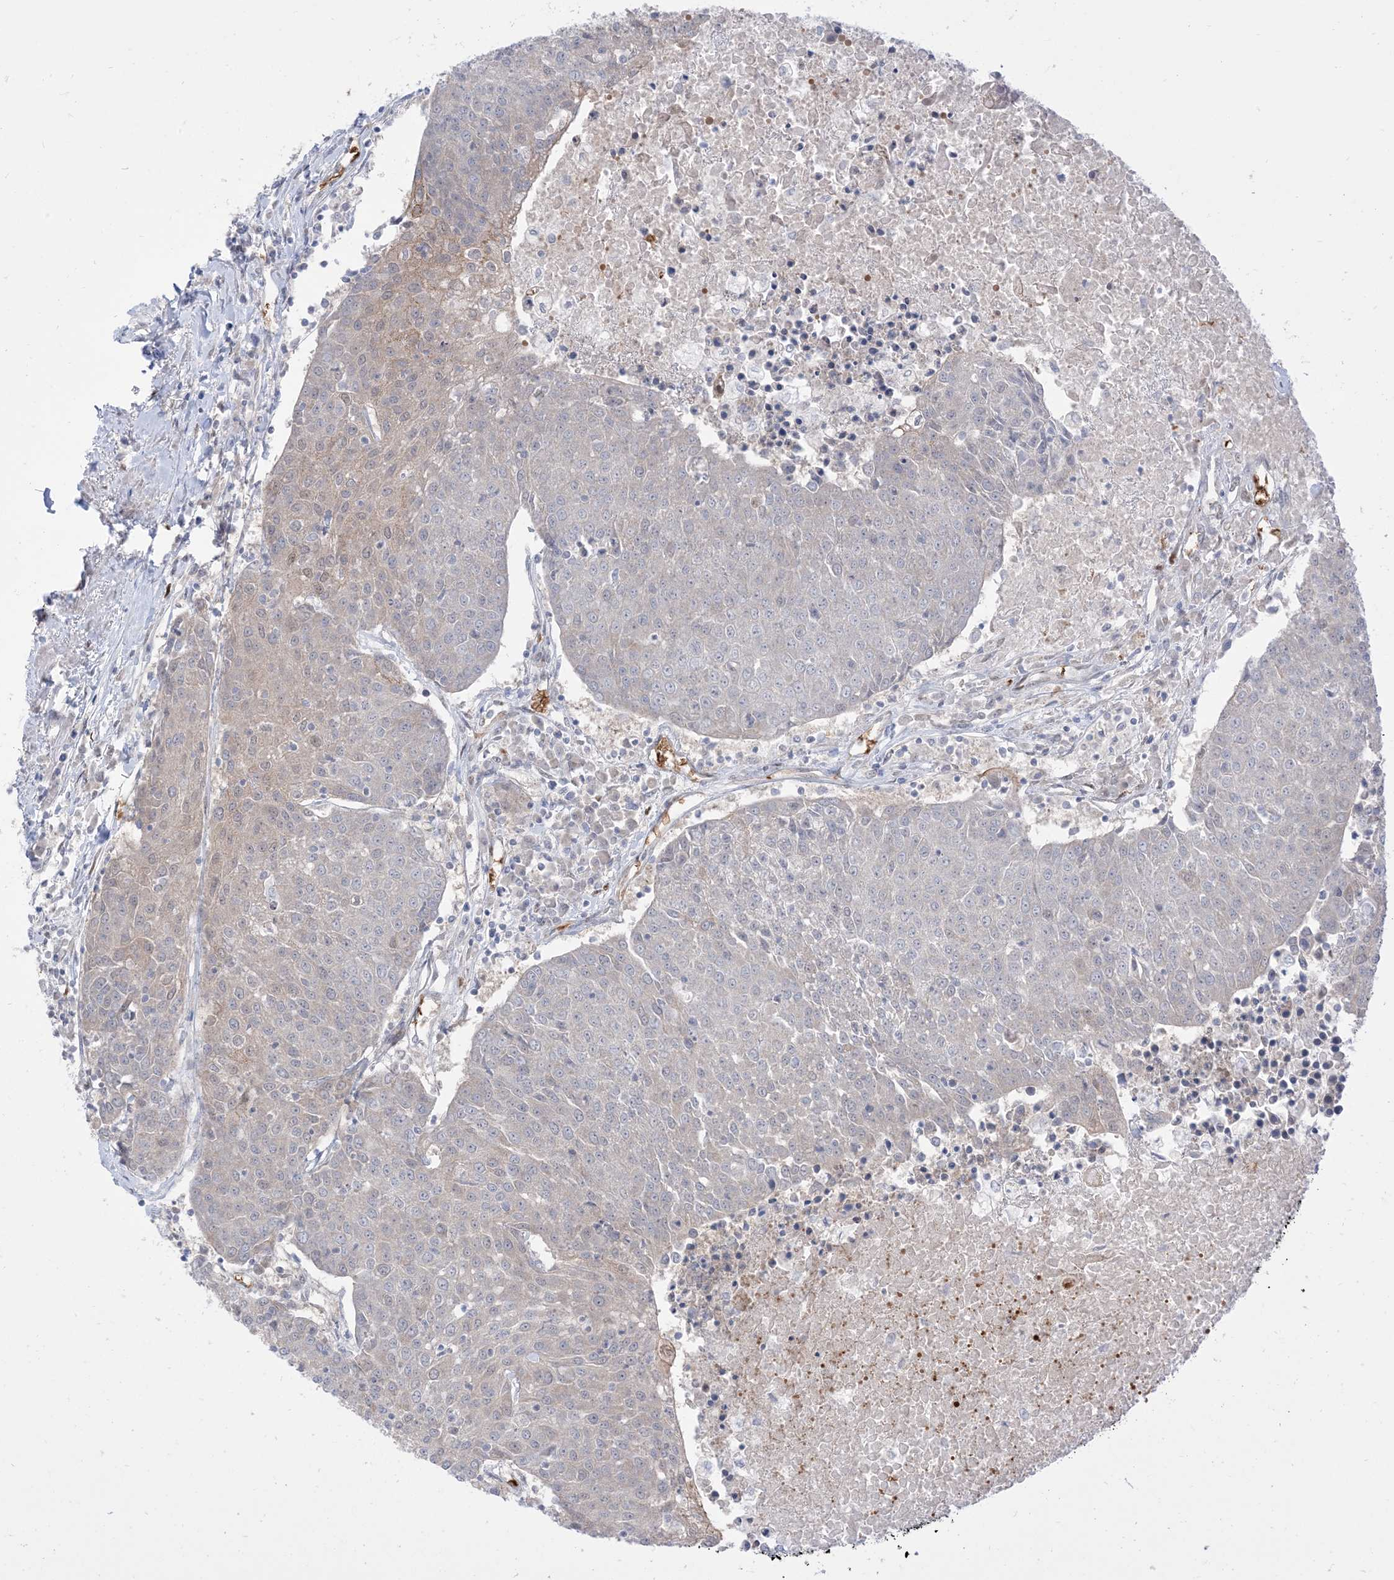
{"staining": {"intensity": "weak", "quantity": "<25%", "location": "cytoplasmic/membranous"}, "tissue": "urothelial cancer", "cell_type": "Tumor cells", "image_type": "cancer", "snomed": [{"axis": "morphology", "description": "Urothelial carcinoma, High grade"}, {"axis": "topography", "description": "Urinary bladder"}], "caption": "This is a histopathology image of immunohistochemistry staining of high-grade urothelial carcinoma, which shows no staining in tumor cells. (DAB immunohistochemistry (IHC), high magnification).", "gene": "RIN1", "patient": {"sex": "female", "age": 85}}